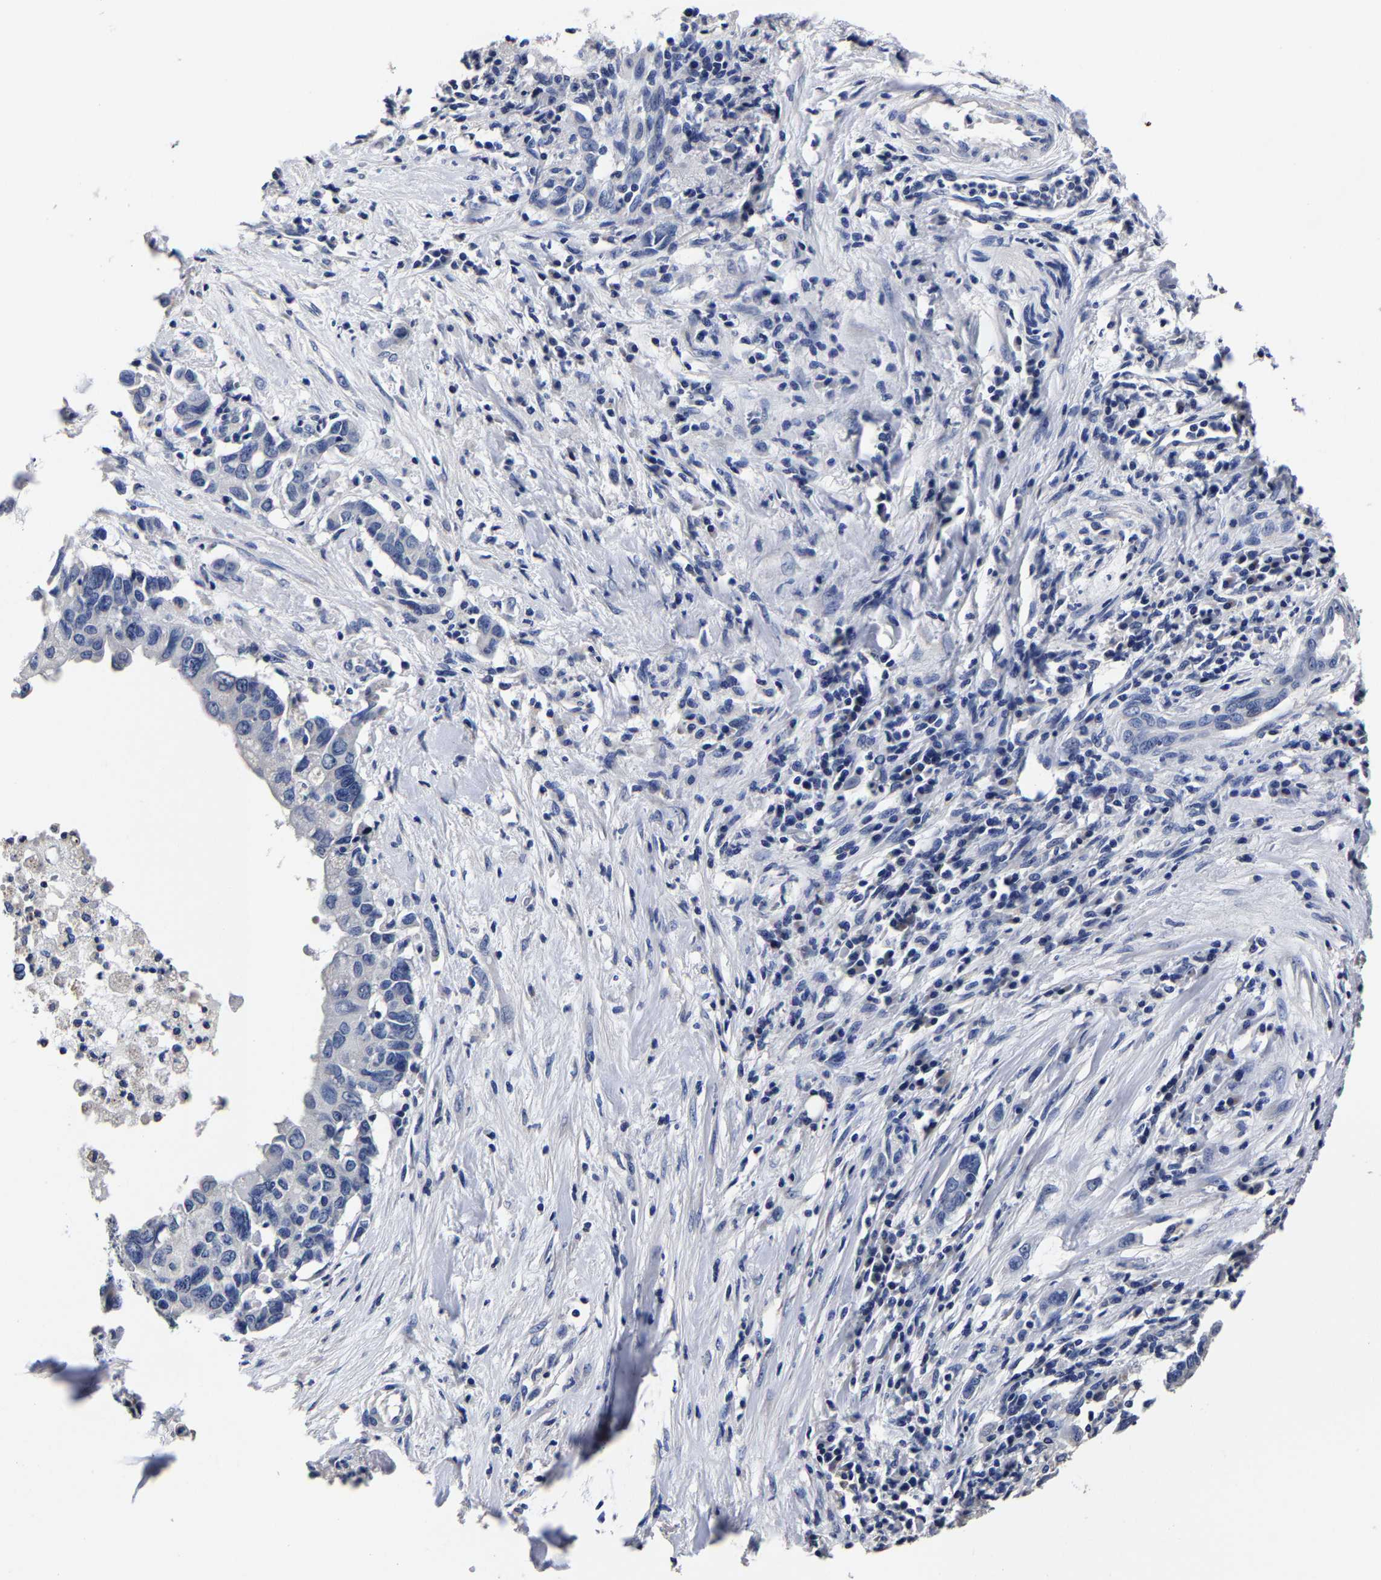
{"staining": {"intensity": "negative", "quantity": "none", "location": "none"}, "tissue": "pancreatic cancer", "cell_type": "Tumor cells", "image_type": "cancer", "snomed": [{"axis": "morphology", "description": "Adenocarcinoma, NOS"}, {"axis": "topography", "description": "Pancreas"}], "caption": "Histopathology image shows no protein positivity in tumor cells of pancreatic adenocarcinoma tissue.", "gene": "AKAP4", "patient": {"sex": "female", "age": 56}}